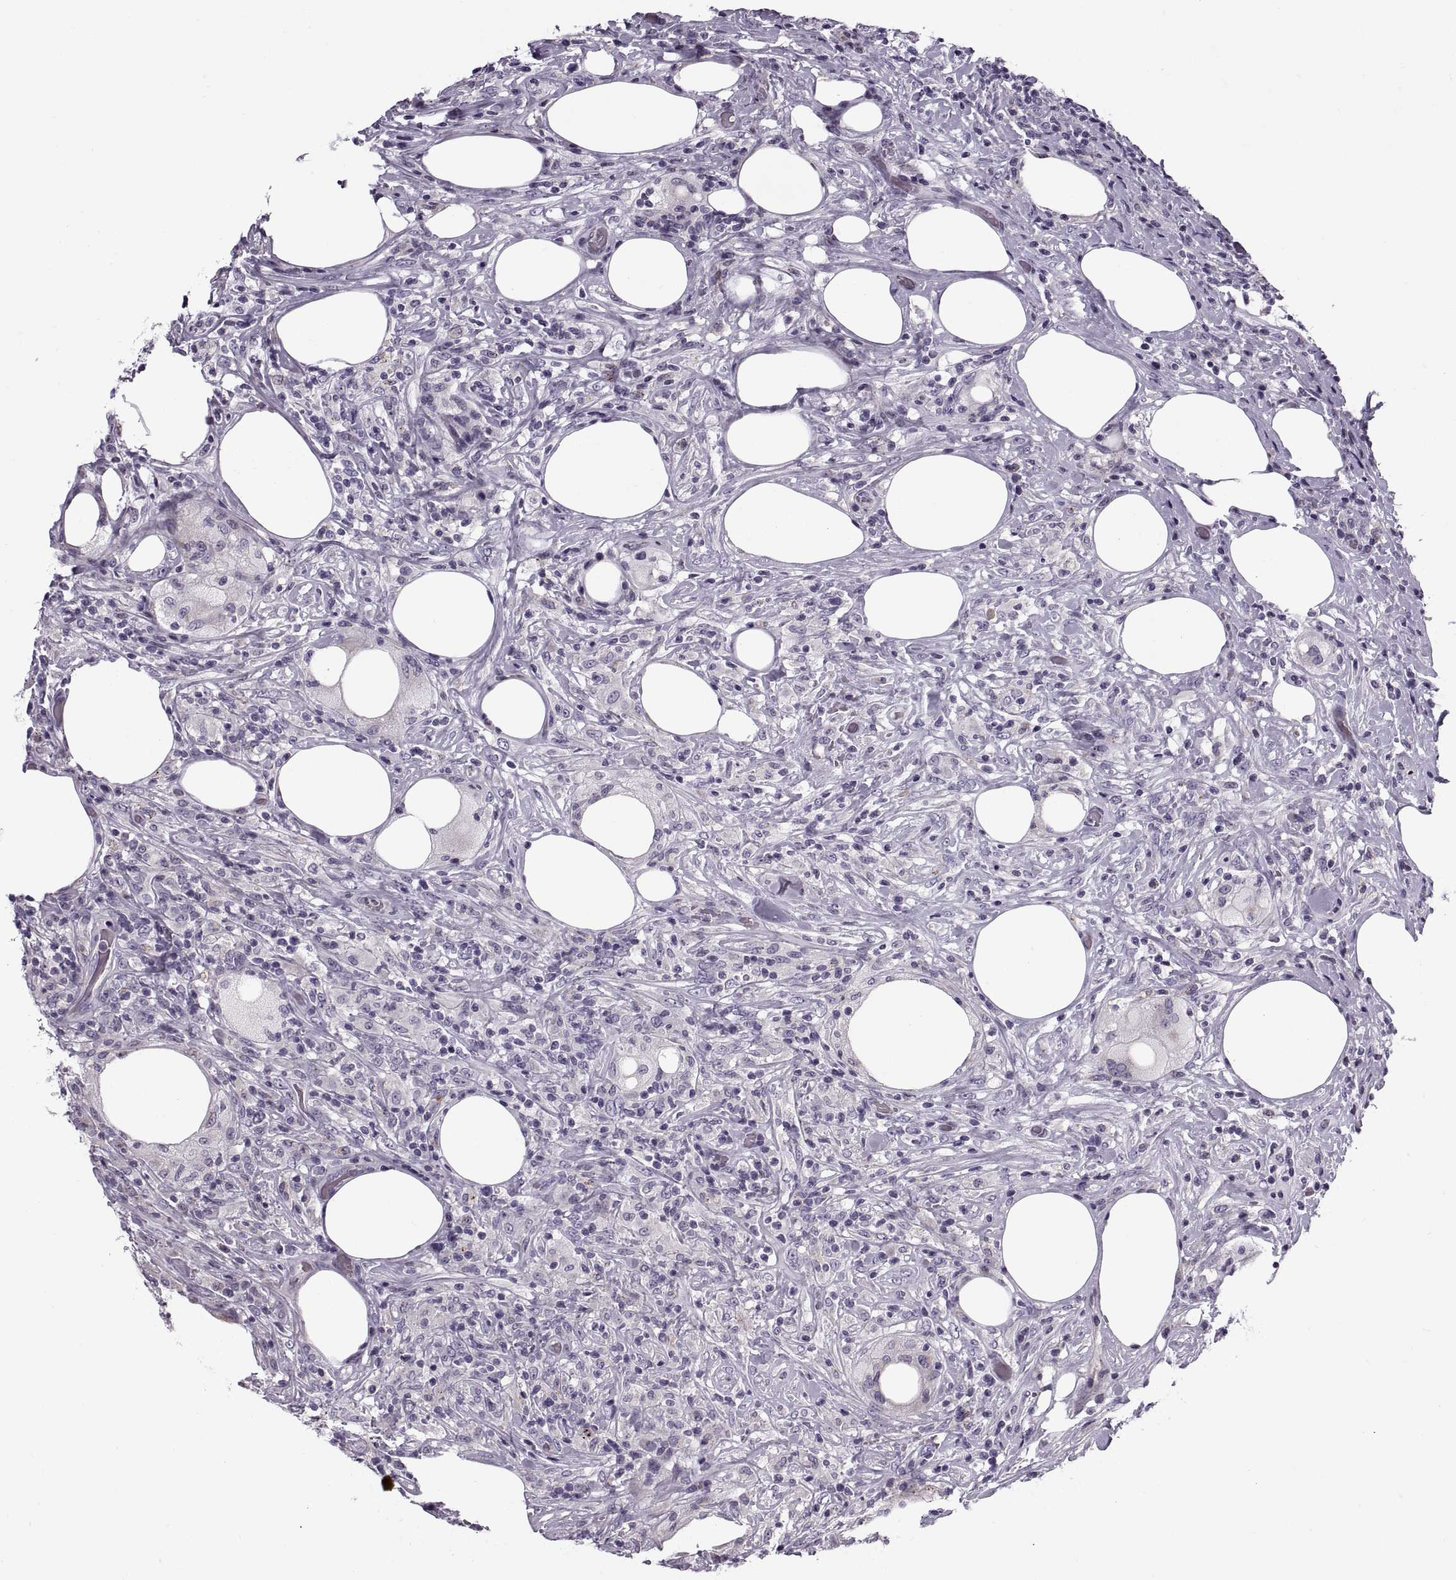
{"staining": {"intensity": "negative", "quantity": "none", "location": "none"}, "tissue": "lymphoma", "cell_type": "Tumor cells", "image_type": "cancer", "snomed": [{"axis": "morphology", "description": "Malignant lymphoma, non-Hodgkin's type, High grade"}, {"axis": "topography", "description": "Lymph node"}], "caption": "High power microscopy image of an immunohistochemistry (IHC) photomicrograph of high-grade malignant lymphoma, non-Hodgkin's type, revealing no significant positivity in tumor cells. (Stains: DAB immunohistochemistry (IHC) with hematoxylin counter stain, Microscopy: brightfield microscopy at high magnification).", "gene": "CALCR", "patient": {"sex": "female", "age": 84}}